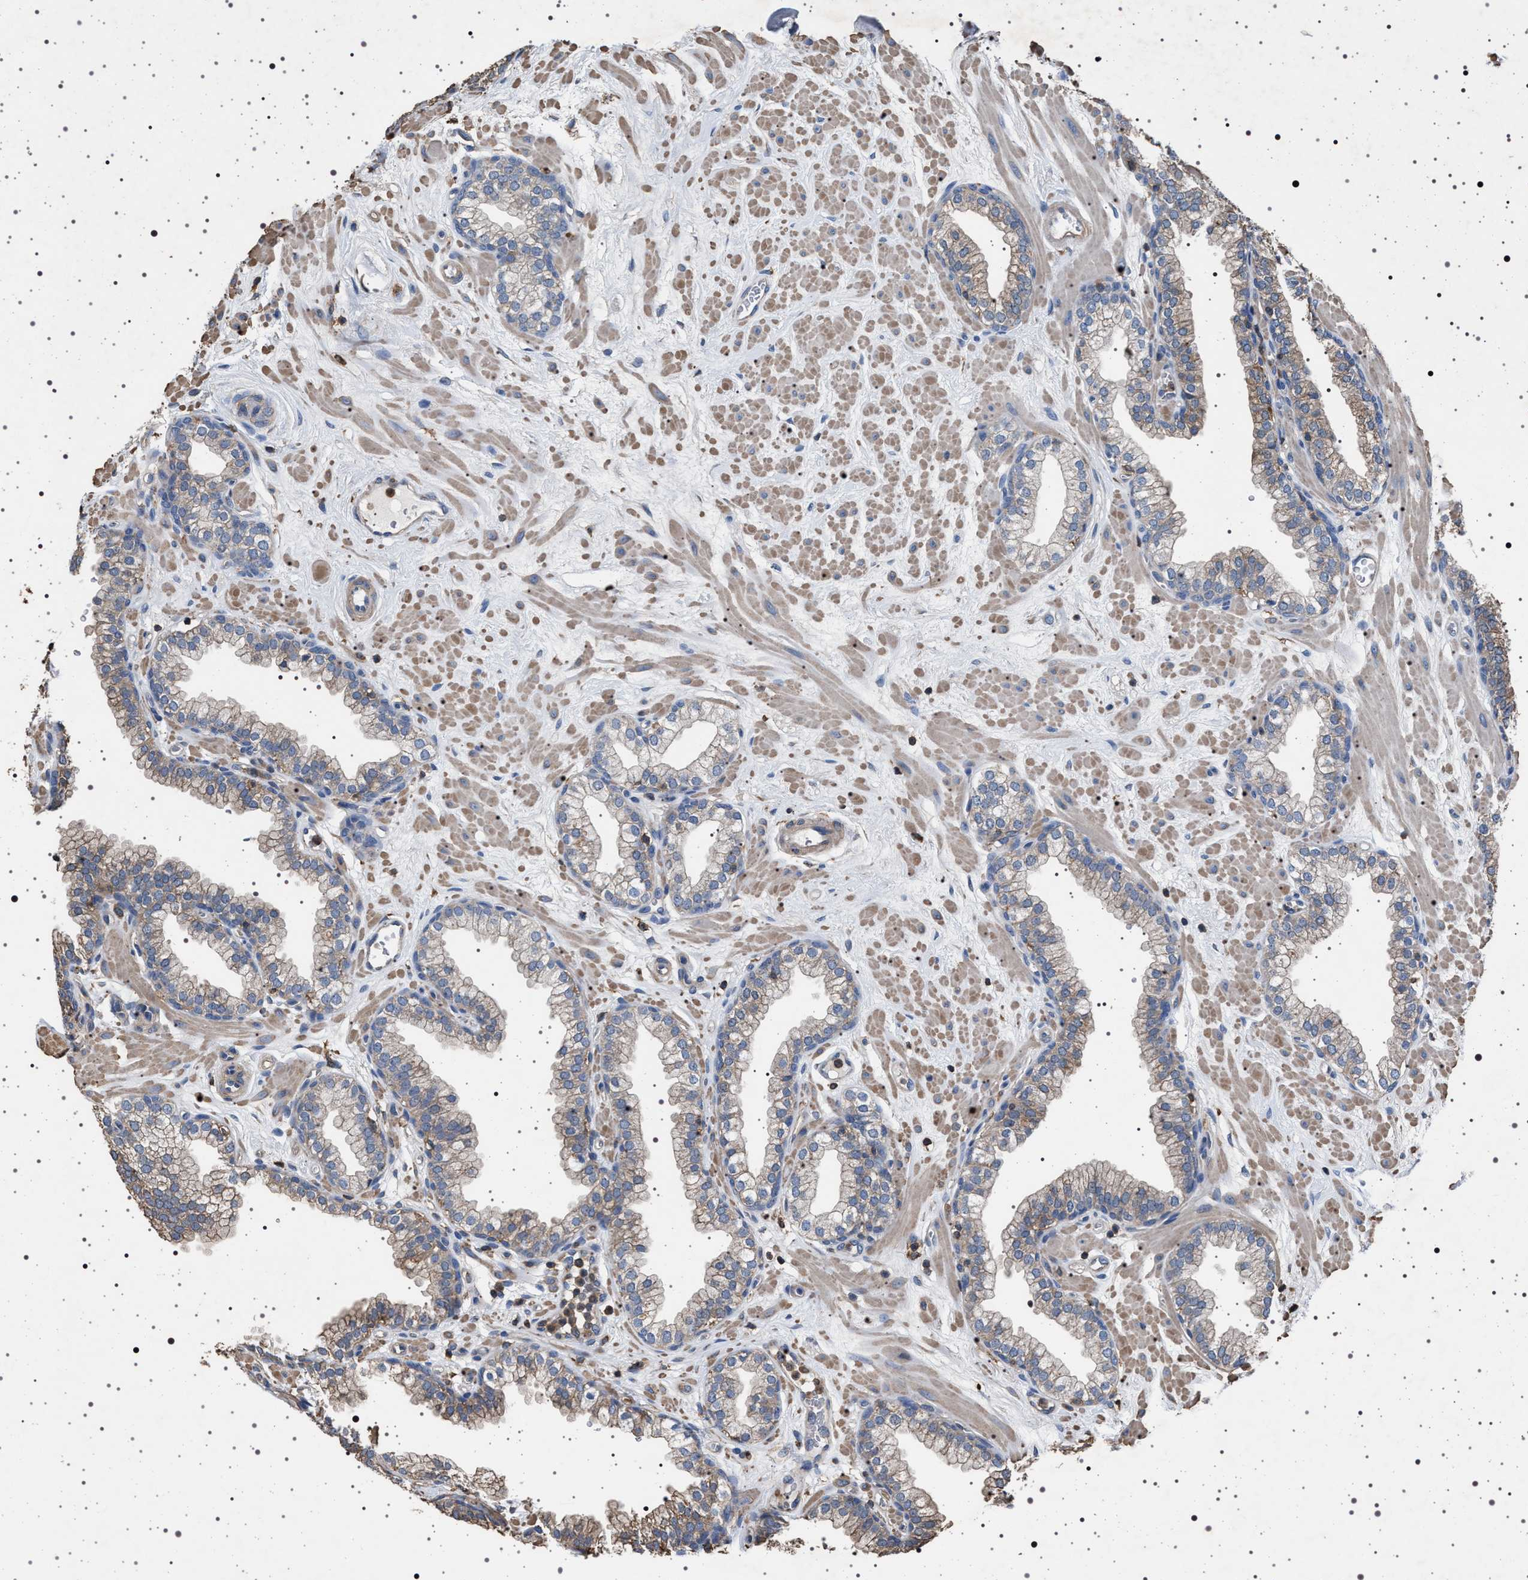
{"staining": {"intensity": "weak", "quantity": ">75%", "location": "cytoplasmic/membranous"}, "tissue": "prostate", "cell_type": "Glandular cells", "image_type": "normal", "snomed": [{"axis": "morphology", "description": "Normal tissue, NOS"}, {"axis": "morphology", "description": "Urothelial carcinoma, Low grade"}, {"axis": "topography", "description": "Urinary bladder"}, {"axis": "topography", "description": "Prostate"}], "caption": "Immunohistochemical staining of unremarkable prostate demonstrates >75% levels of weak cytoplasmic/membranous protein positivity in about >75% of glandular cells. The staining was performed using DAB, with brown indicating positive protein expression. Nuclei are stained blue with hematoxylin.", "gene": "SMAP2", "patient": {"sex": "male", "age": 60}}